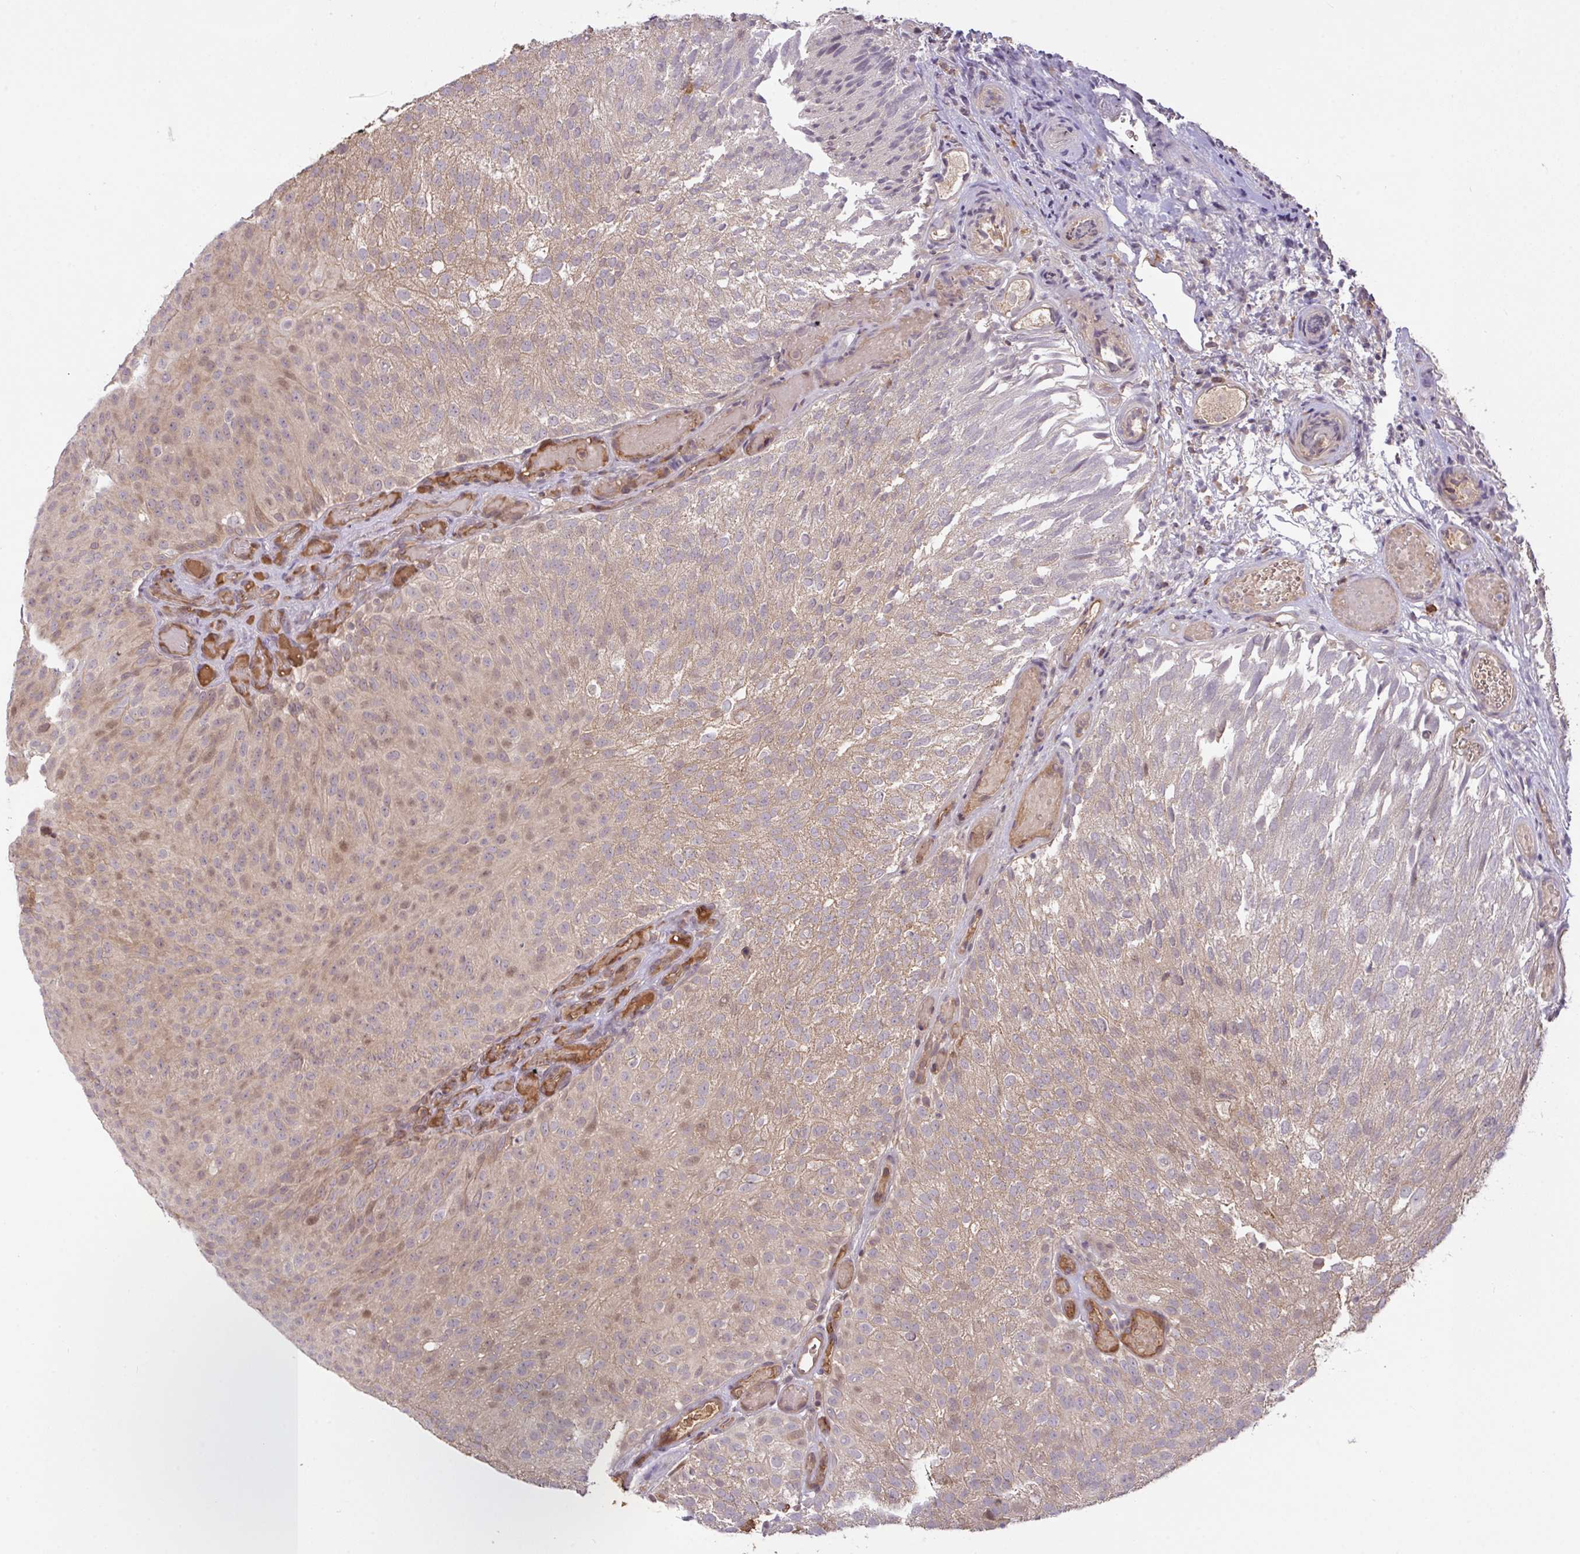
{"staining": {"intensity": "weak", "quantity": "<25%", "location": "nuclear"}, "tissue": "urothelial cancer", "cell_type": "Tumor cells", "image_type": "cancer", "snomed": [{"axis": "morphology", "description": "Urothelial carcinoma, Low grade"}, {"axis": "topography", "description": "Urinary bladder"}], "caption": "Immunohistochemical staining of human urothelial cancer reveals no significant positivity in tumor cells.", "gene": "FCER1A", "patient": {"sex": "male", "age": 78}}